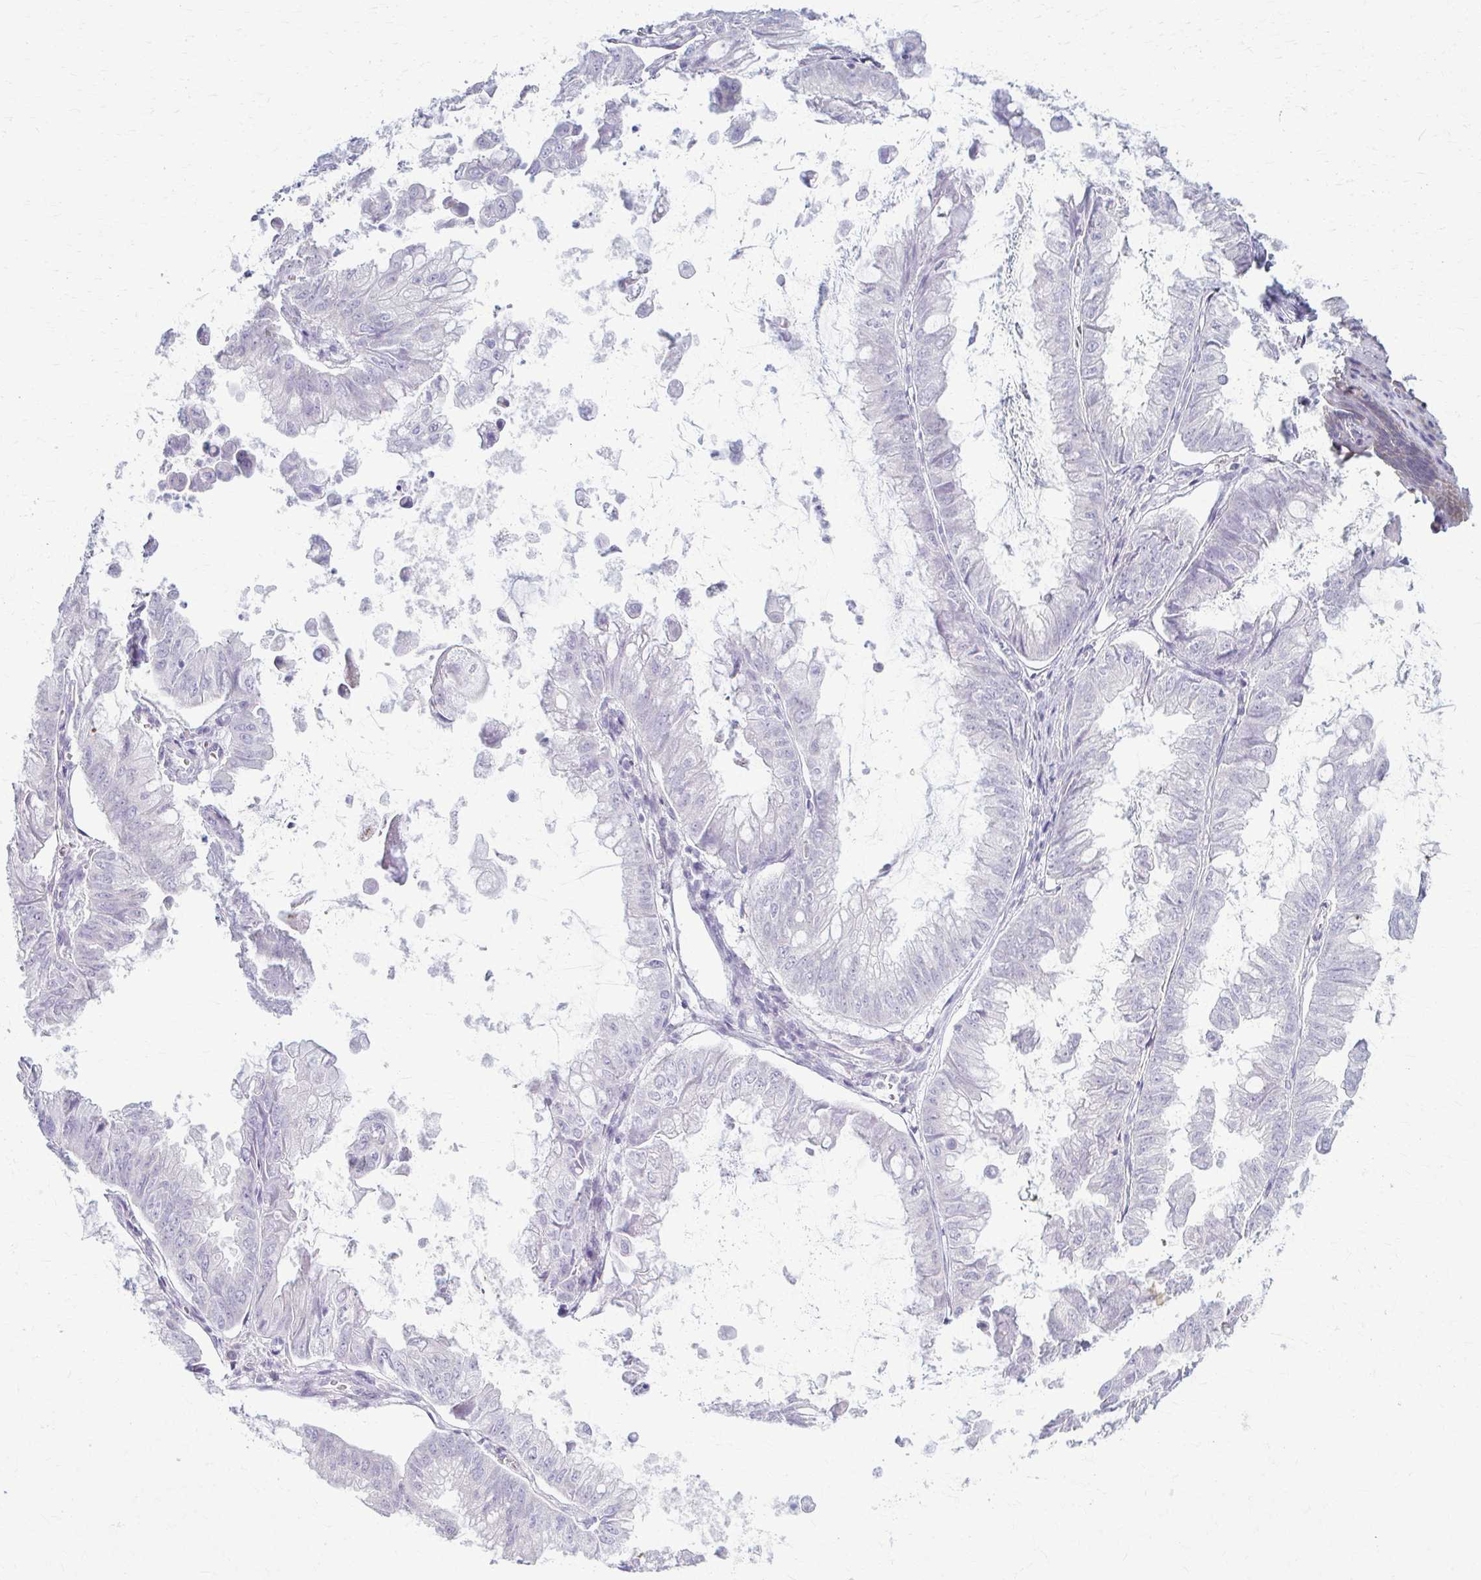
{"staining": {"intensity": "negative", "quantity": "none", "location": "none"}, "tissue": "stomach cancer", "cell_type": "Tumor cells", "image_type": "cancer", "snomed": [{"axis": "morphology", "description": "Adenocarcinoma, NOS"}, {"axis": "topography", "description": "Stomach, upper"}], "caption": "Image shows no significant protein staining in tumor cells of stomach cancer (adenocarcinoma). Brightfield microscopy of immunohistochemistry stained with DAB (brown) and hematoxylin (blue), captured at high magnification.", "gene": "PRKRA", "patient": {"sex": "male", "age": 80}}